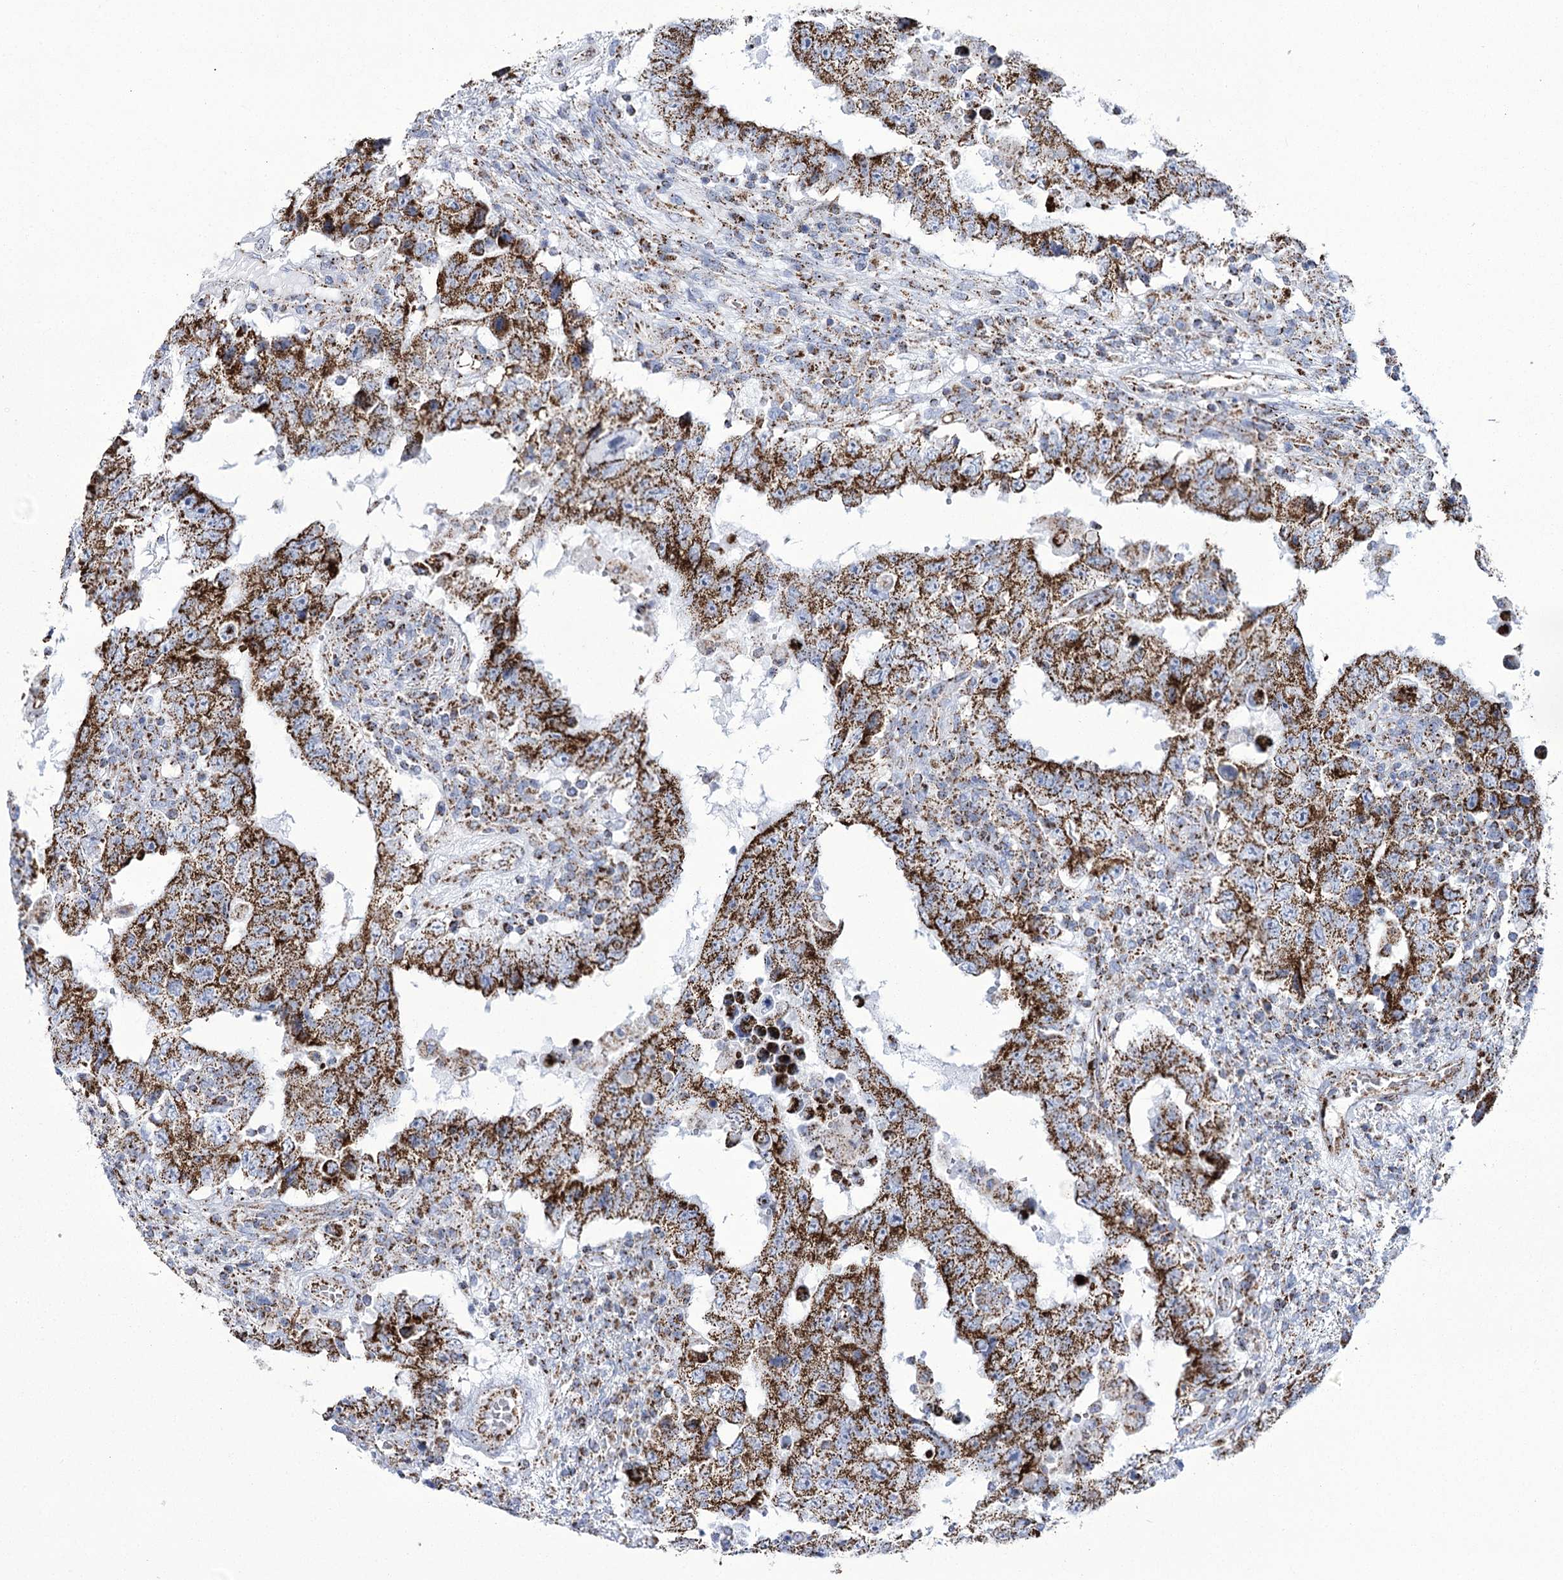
{"staining": {"intensity": "strong", "quantity": ">75%", "location": "cytoplasmic/membranous"}, "tissue": "testis cancer", "cell_type": "Tumor cells", "image_type": "cancer", "snomed": [{"axis": "morphology", "description": "Carcinoma, Embryonal, NOS"}, {"axis": "topography", "description": "Testis"}], "caption": "Protein staining of embryonal carcinoma (testis) tissue reveals strong cytoplasmic/membranous positivity in approximately >75% of tumor cells.", "gene": "PDHB", "patient": {"sex": "male", "age": 26}}